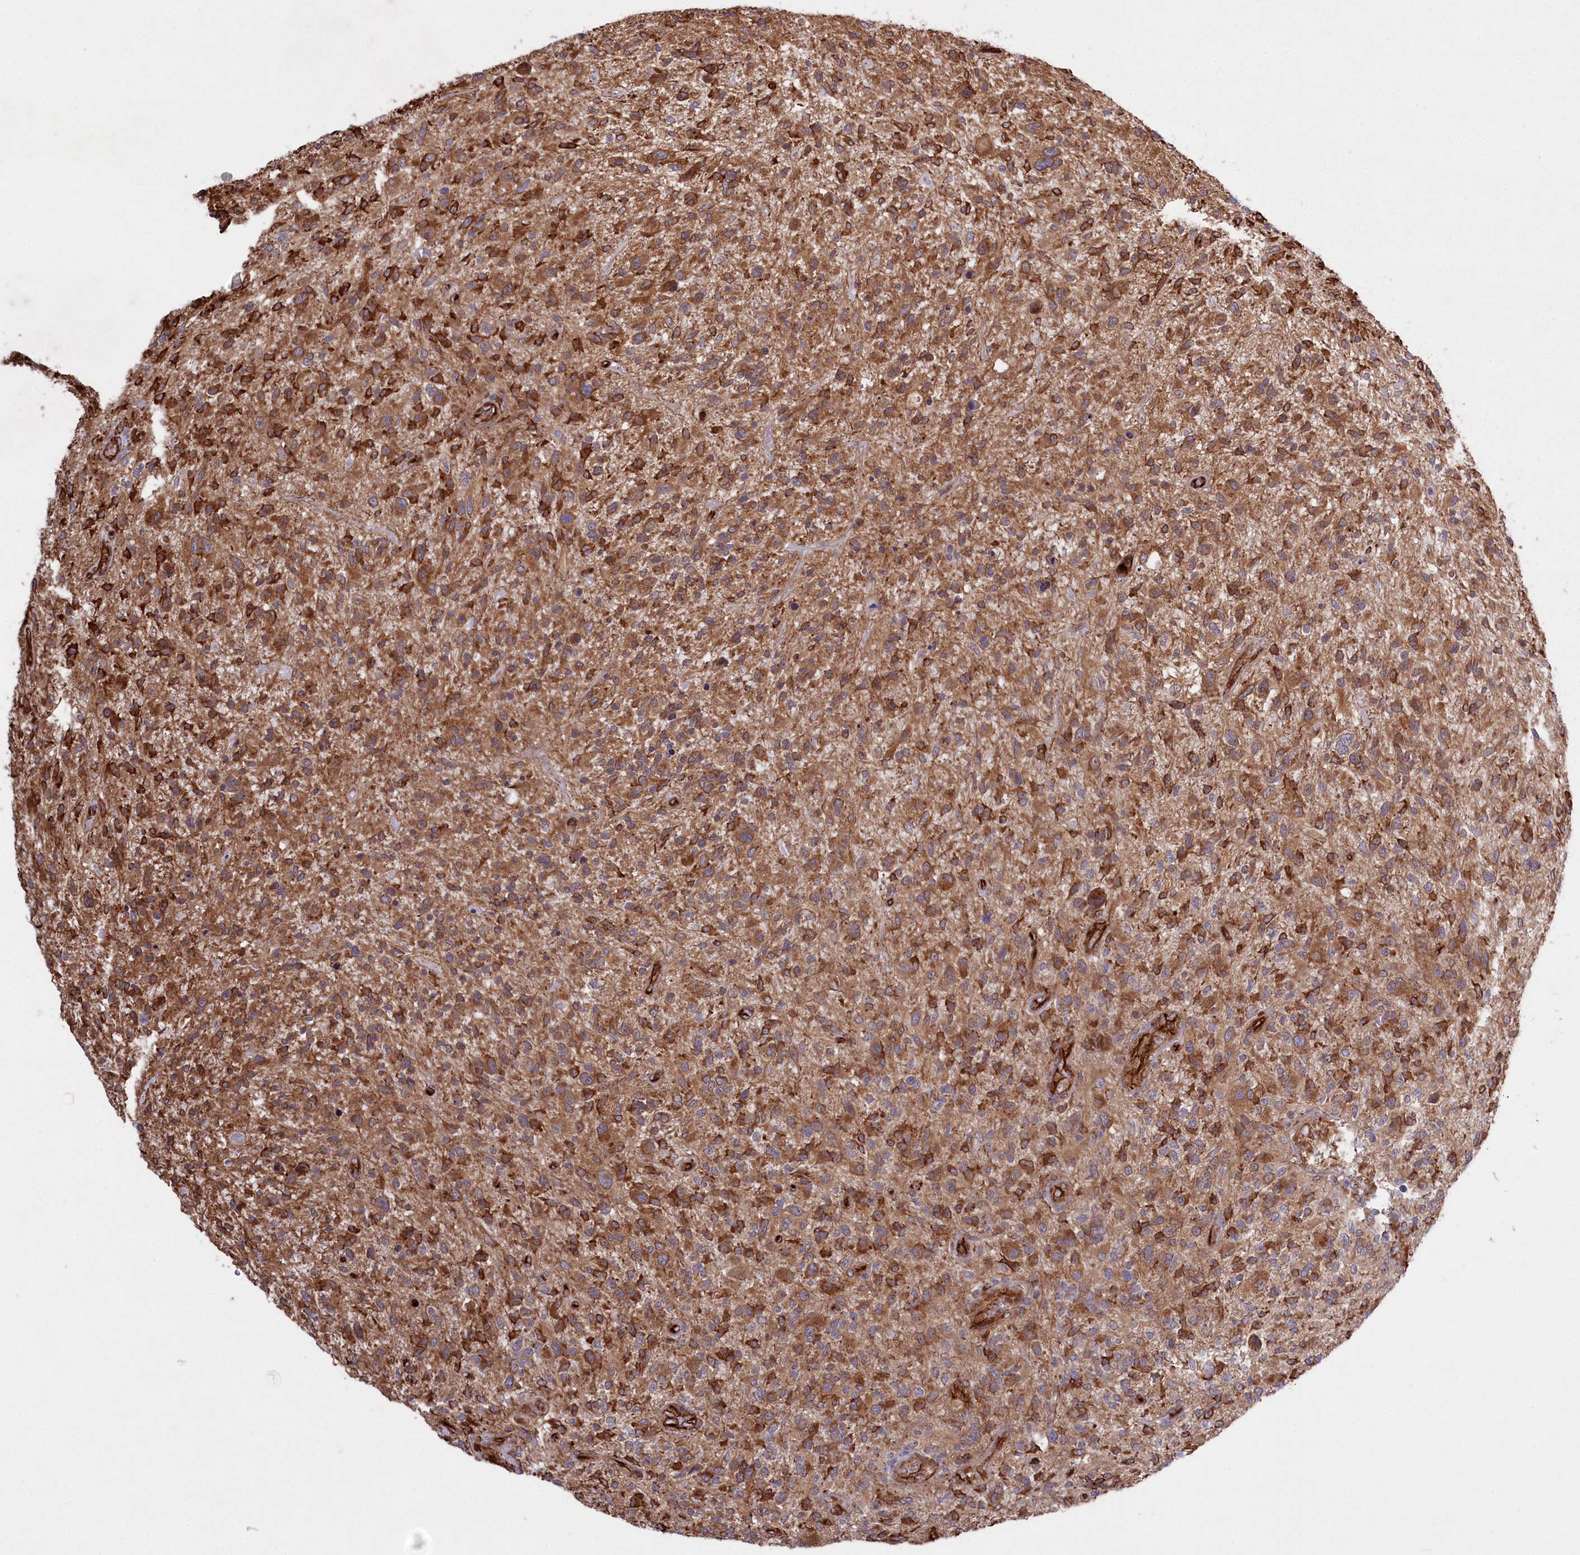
{"staining": {"intensity": "strong", "quantity": ">75%", "location": "cytoplasmic/membranous"}, "tissue": "glioma", "cell_type": "Tumor cells", "image_type": "cancer", "snomed": [{"axis": "morphology", "description": "Glioma, malignant, High grade"}, {"axis": "topography", "description": "Brain"}], "caption": "High-power microscopy captured an IHC image of glioma, revealing strong cytoplasmic/membranous expression in about >75% of tumor cells.", "gene": "MTPAP", "patient": {"sex": "male", "age": 47}}